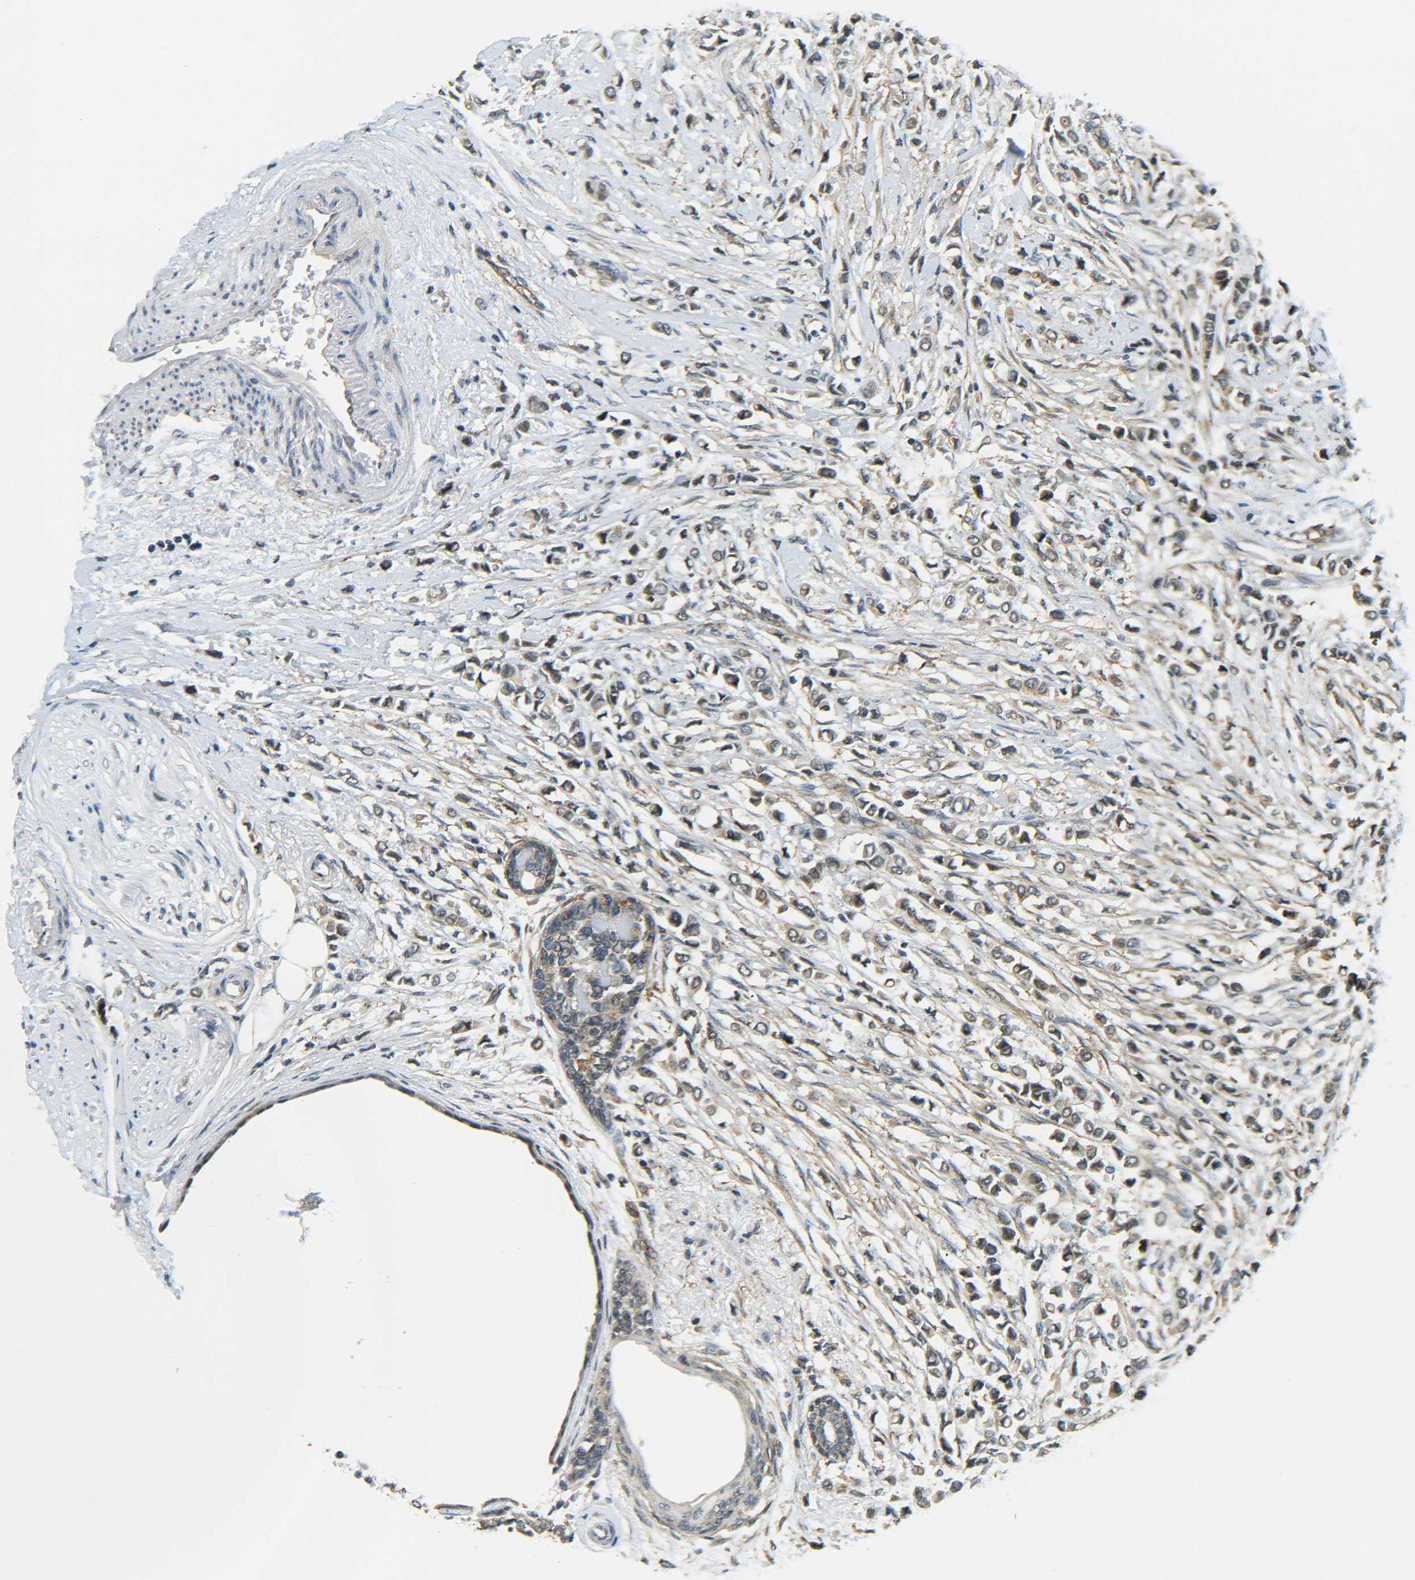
{"staining": {"intensity": "weak", "quantity": ">75%", "location": "cytoplasmic/membranous"}, "tissue": "breast cancer", "cell_type": "Tumor cells", "image_type": "cancer", "snomed": [{"axis": "morphology", "description": "Lobular carcinoma"}, {"axis": "topography", "description": "Breast"}], "caption": "Brown immunohistochemical staining in human lobular carcinoma (breast) reveals weak cytoplasmic/membranous expression in about >75% of tumor cells. The protein is shown in brown color, while the nuclei are stained blue.", "gene": "DAB2", "patient": {"sex": "female", "age": 51}}